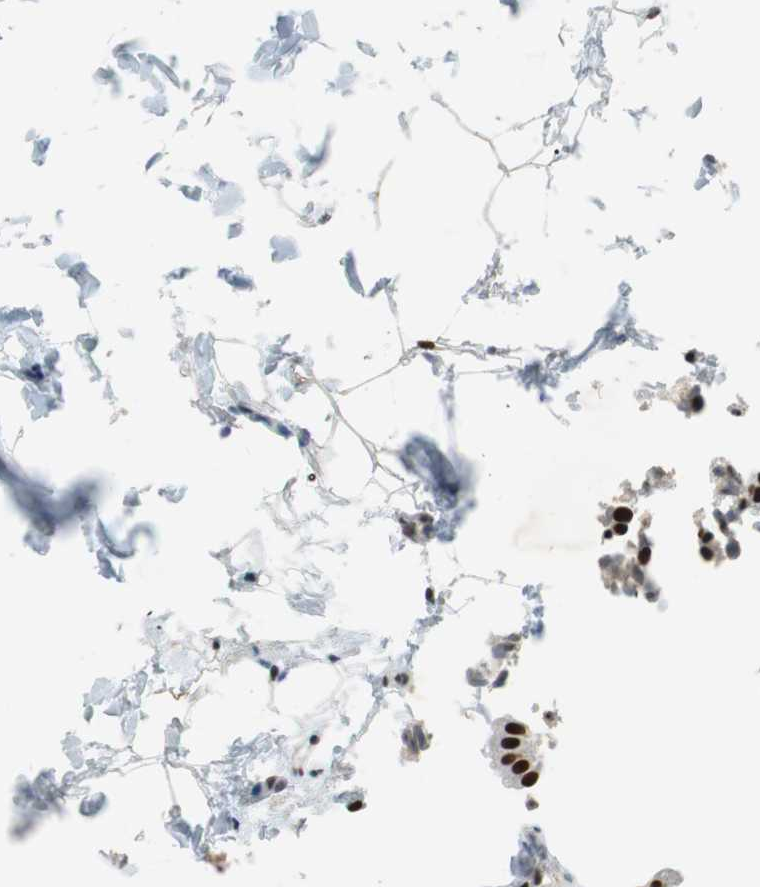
{"staining": {"intensity": "strong", "quantity": ">75%", "location": "nuclear"}, "tissue": "gallbladder", "cell_type": "Glandular cells", "image_type": "normal", "snomed": [{"axis": "morphology", "description": "Normal tissue, NOS"}, {"axis": "topography", "description": "Gallbladder"}], "caption": "Brown immunohistochemical staining in normal gallbladder exhibits strong nuclear expression in approximately >75% of glandular cells.", "gene": "PRKDC", "patient": {"sex": "female", "age": 24}}